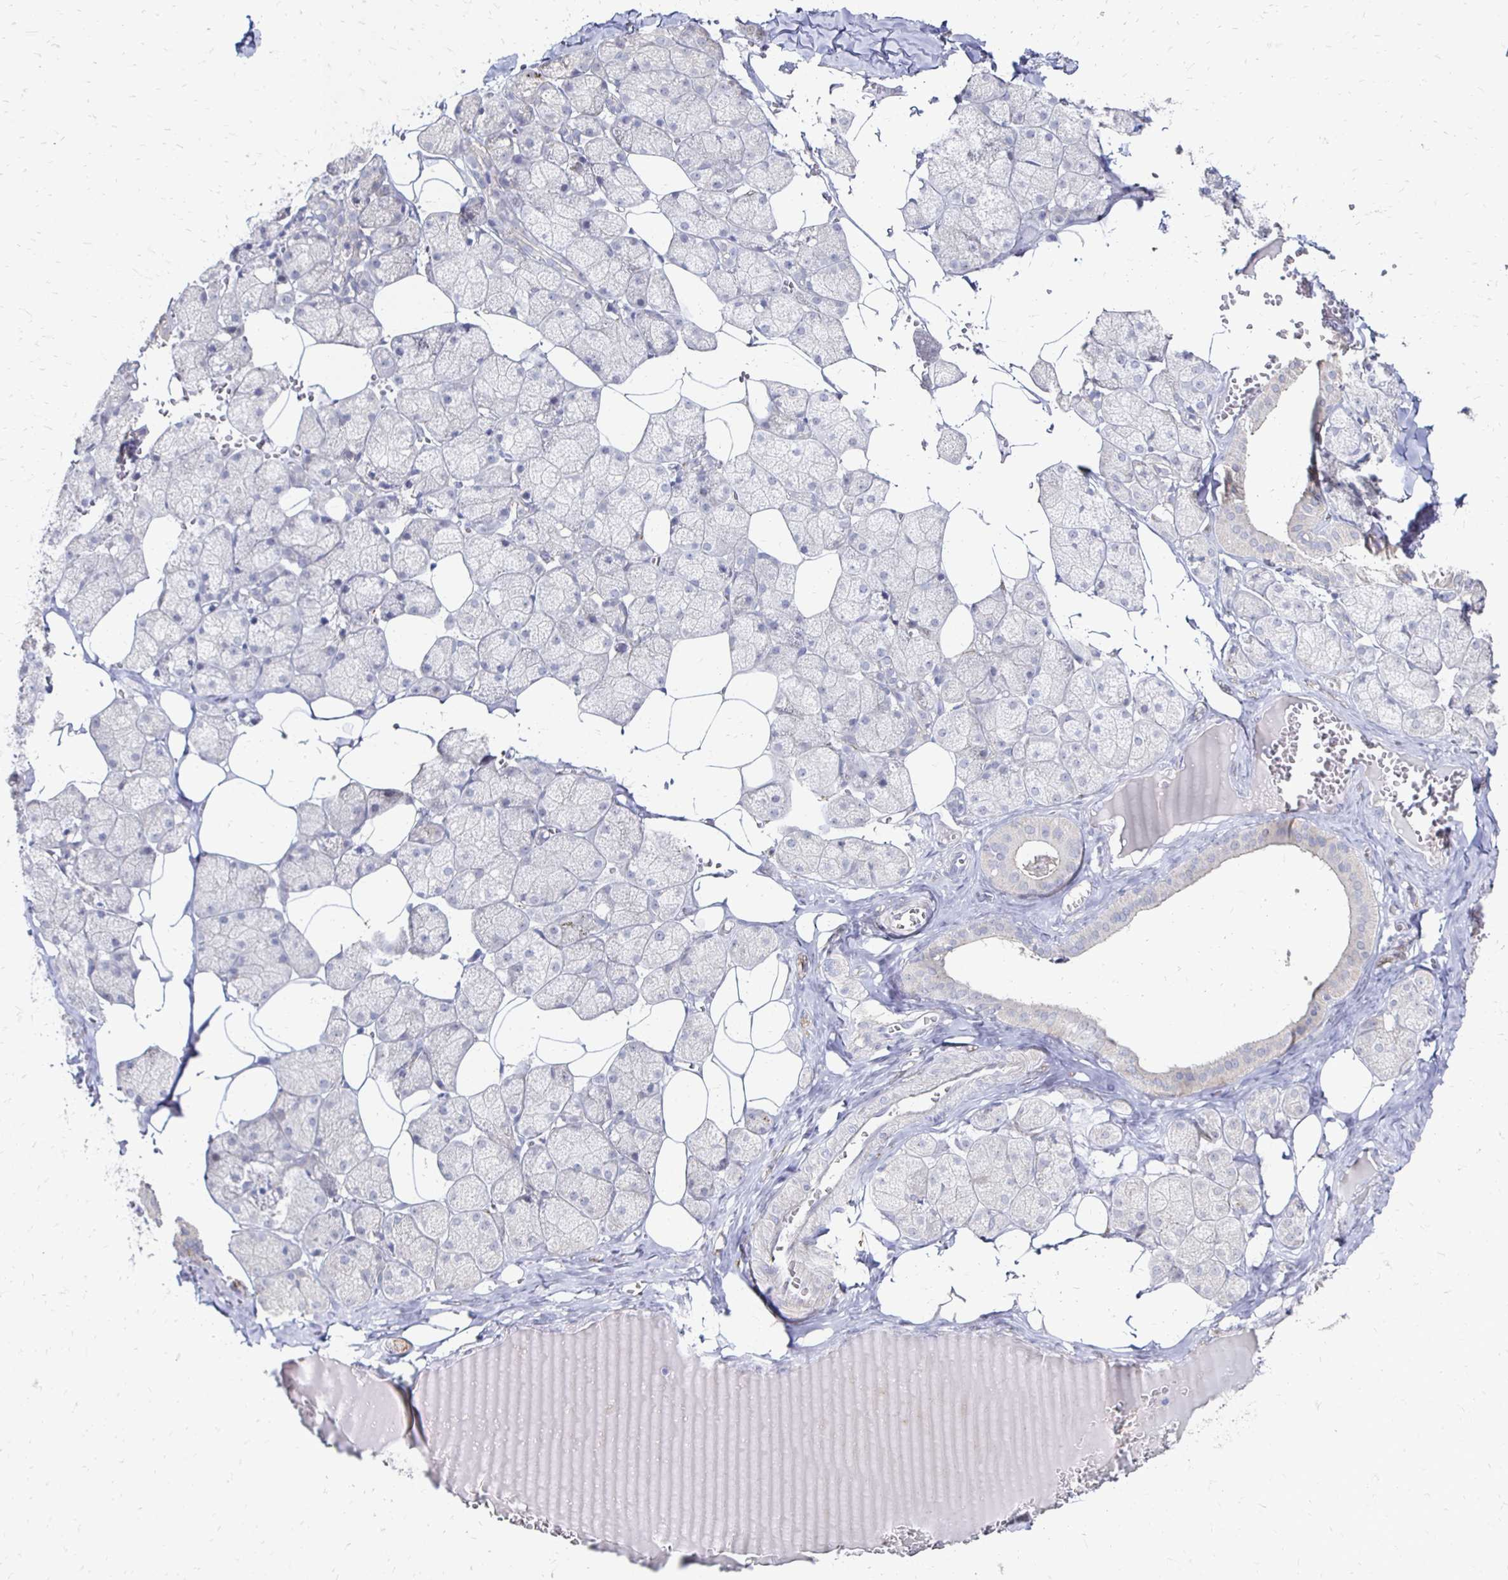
{"staining": {"intensity": "negative", "quantity": "none", "location": "none"}, "tissue": "salivary gland", "cell_type": "Glandular cells", "image_type": "normal", "snomed": [{"axis": "morphology", "description": "Normal tissue, NOS"}, {"axis": "topography", "description": "Salivary gland"}, {"axis": "topography", "description": "Peripheral nerve tissue"}], "caption": "Immunohistochemistry (IHC) micrograph of benign salivary gland: salivary gland stained with DAB reveals no significant protein positivity in glandular cells. The staining is performed using DAB (3,3'-diaminobenzidine) brown chromogen with nuclei counter-stained in using hematoxylin.", "gene": "ZNF727", "patient": {"sex": "male", "age": 38}}